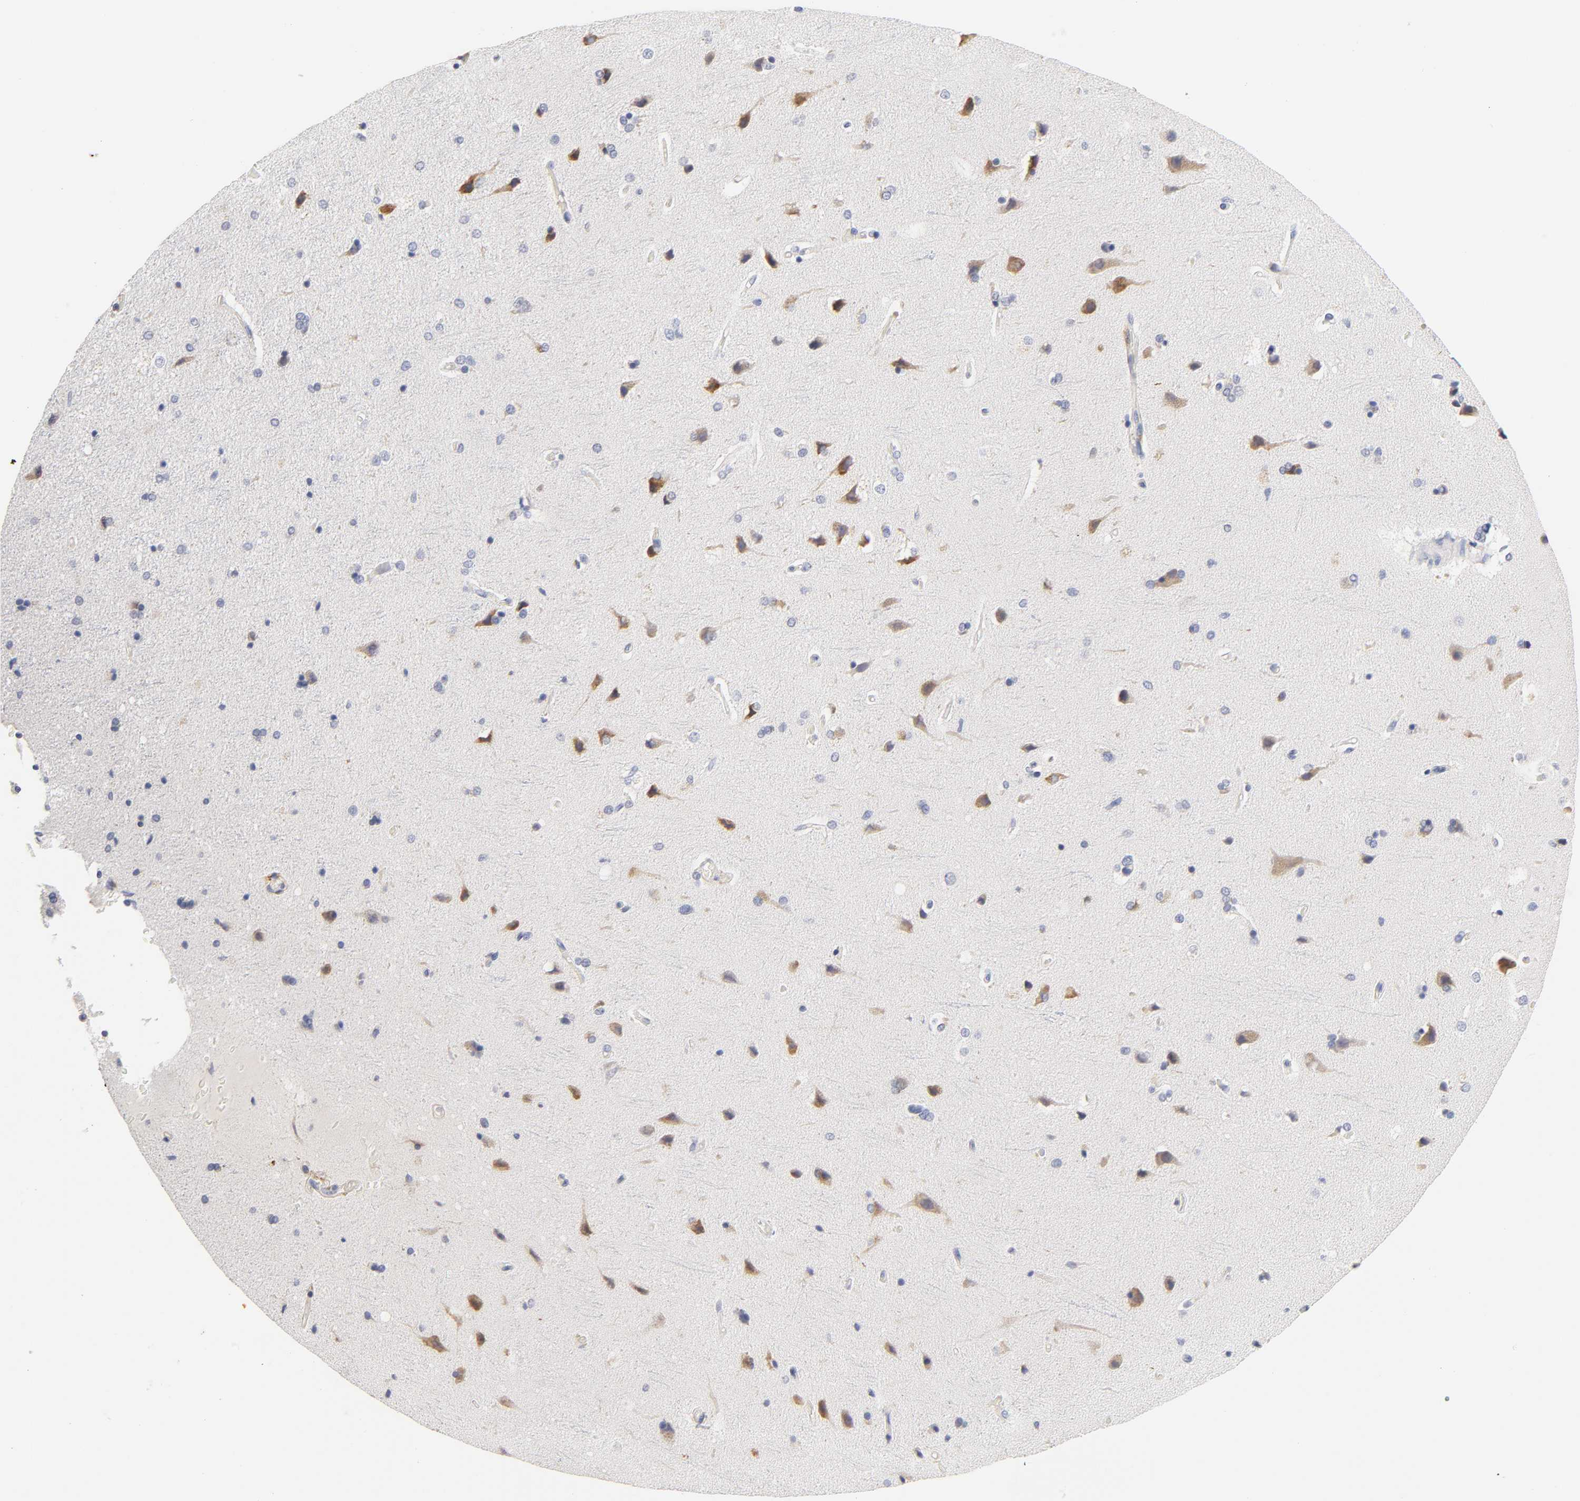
{"staining": {"intensity": "negative", "quantity": "none", "location": "none"}, "tissue": "cerebral cortex", "cell_type": "Endothelial cells", "image_type": "normal", "snomed": [{"axis": "morphology", "description": "Normal tissue, NOS"}, {"axis": "topography", "description": "Cerebral cortex"}], "caption": "The photomicrograph demonstrates no staining of endothelial cells in benign cerebral cortex.", "gene": "LAMB1", "patient": {"sex": "male", "age": 62}}